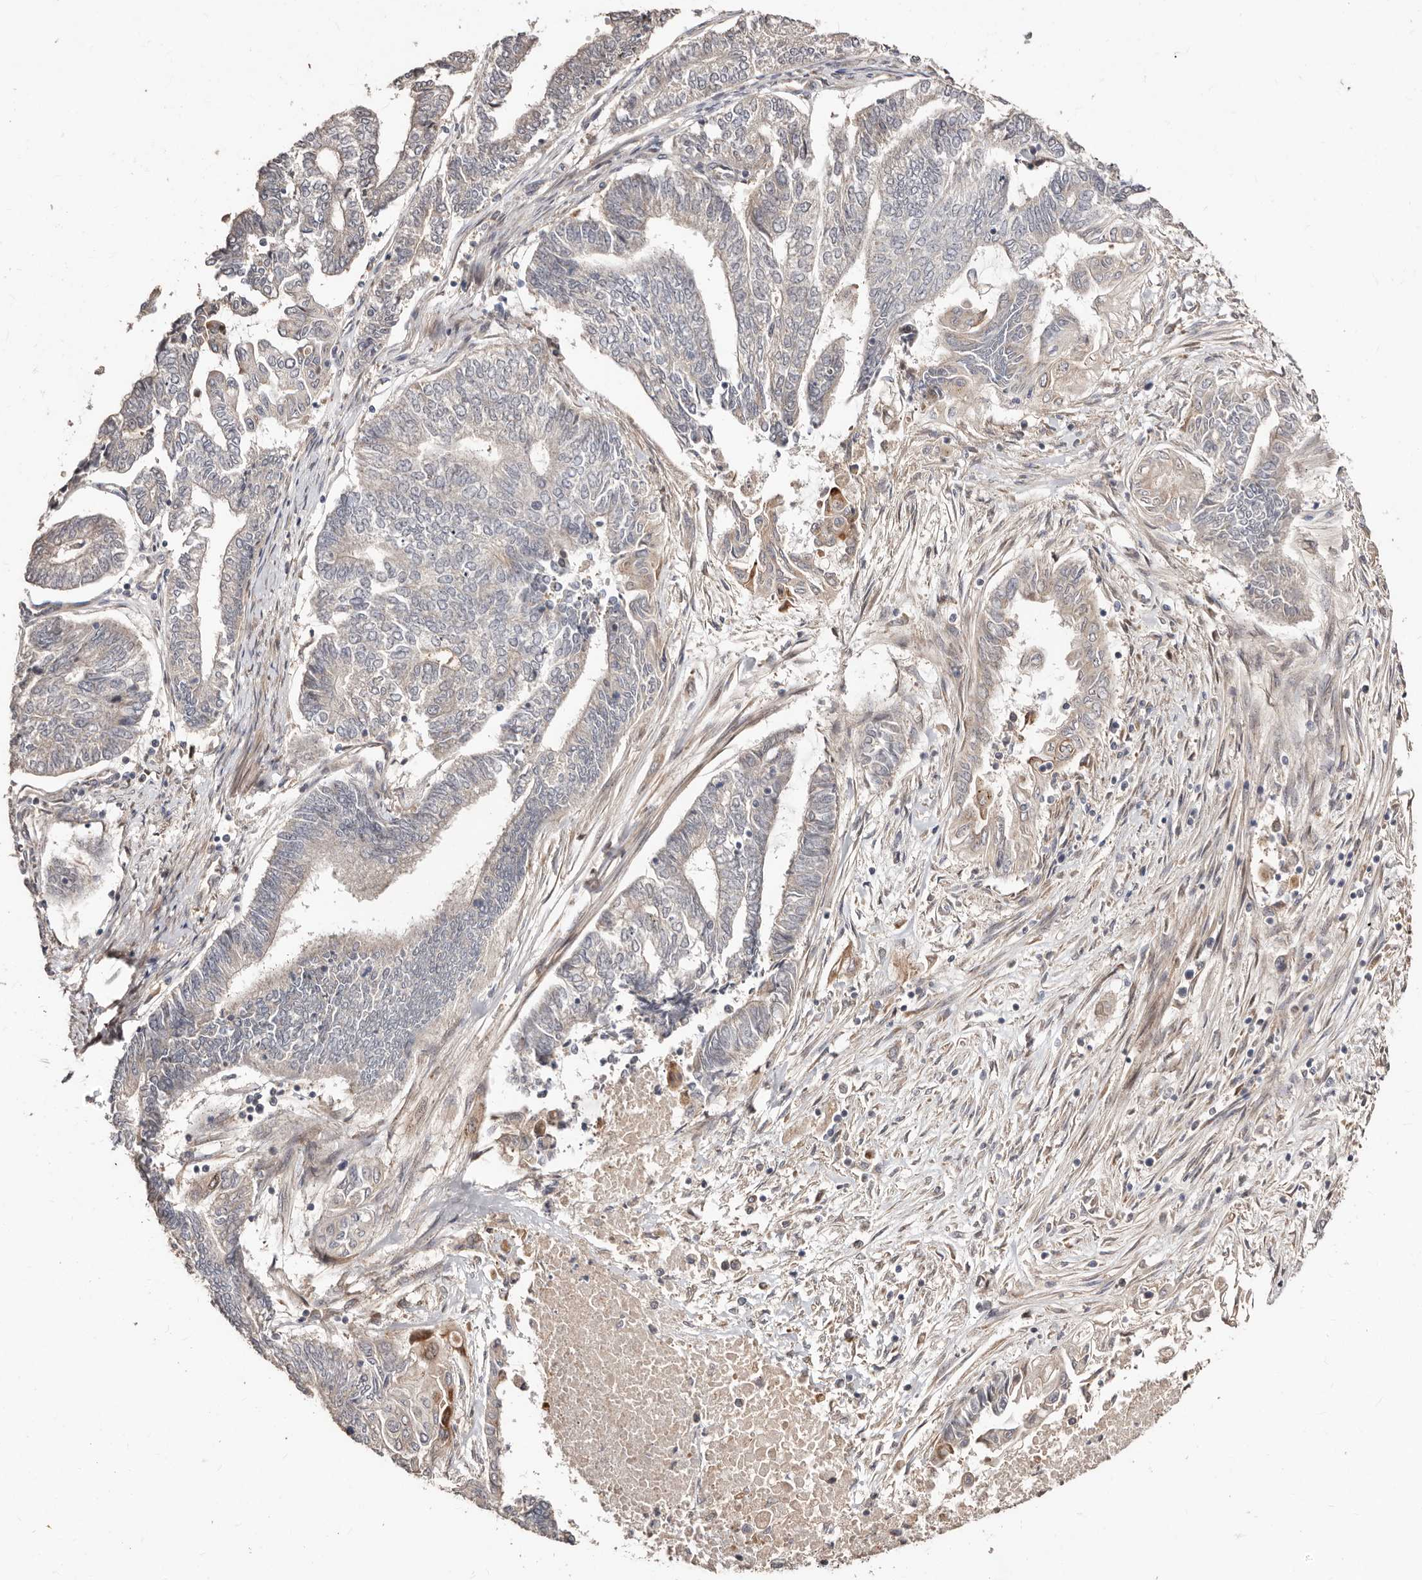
{"staining": {"intensity": "weak", "quantity": "25%-75%", "location": "cytoplasmic/membranous"}, "tissue": "endometrial cancer", "cell_type": "Tumor cells", "image_type": "cancer", "snomed": [{"axis": "morphology", "description": "Adenocarcinoma, NOS"}, {"axis": "topography", "description": "Uterus"}, {"axis": "topography", "description": "Endometrium"}], "caption": "The micrograph exhibits staining of adenocarcinoma (endometrial), revealing weak cytoplasmic/membranous protein staining (brown color) within tumor cells. The staining was performed using DAB to visualize the protein expression in brown, while the nuclei were stained in blue with hematoxylin (Magnification: 20x).", "gene": "APOL6", "patient": {"sex": "female", "age": 70}}